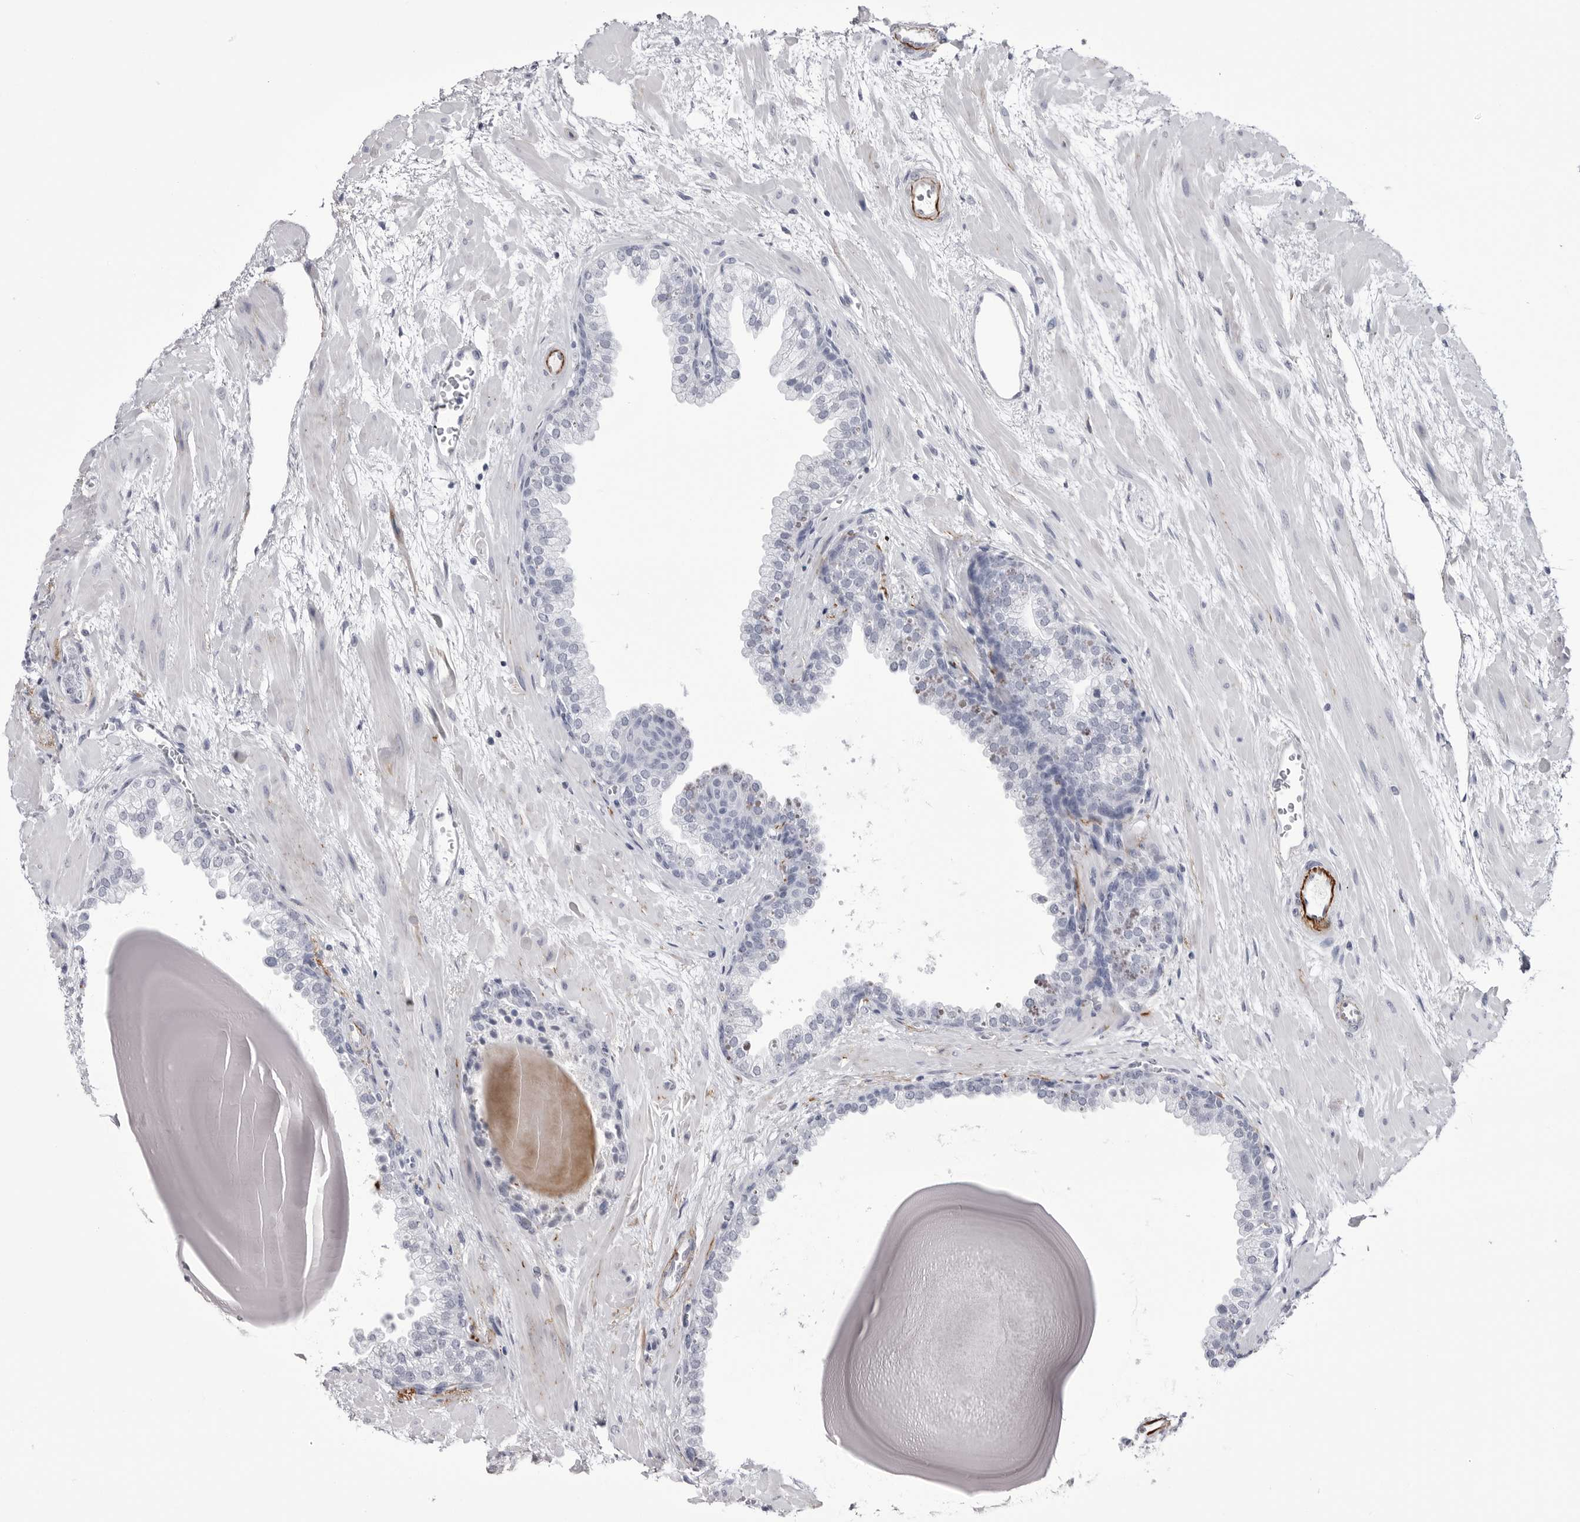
{"staining": {"intensity": "negative", "quantity": "none", "location": "none"}, "tissue": "prostate", "cell_type": "Glandular cells", "image_type": "normal", "snomed": [{"axis": "morphology", "description": "Normal tissue, NOS"}, {"axis": "topography", "description": "Prostate"}], "caption": "DAB immunohistochemical staining of normal prostate reveals no significant expression in glandular cells.", "gene": "COL26A1", "patient": {"sex": "male", "age": 48}}